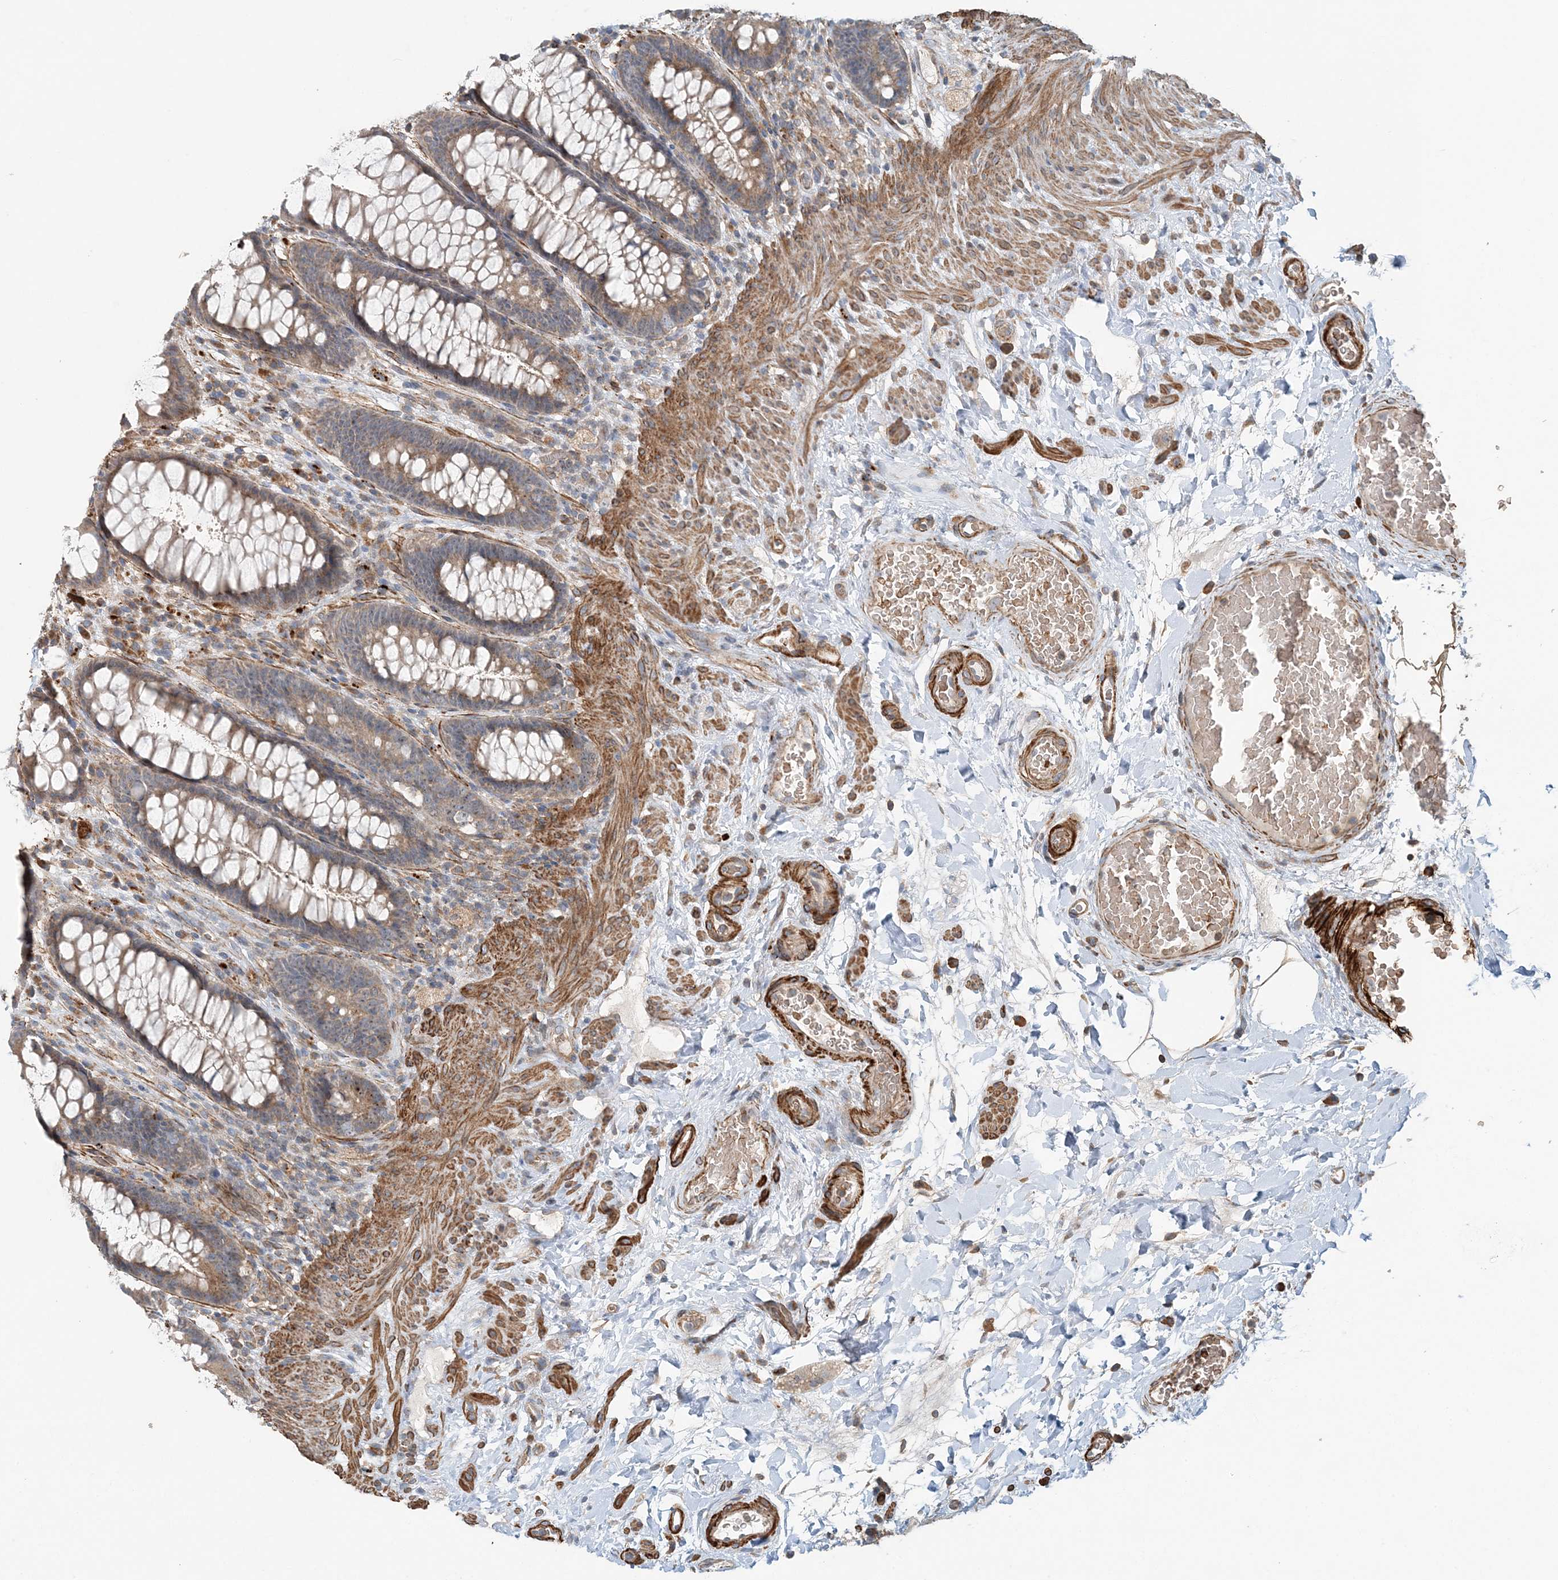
{"staining": {"intensity": "weak", "quantity": ">75%", "location": "cytoplasmic/membranous"}, "tissue": "rectum", "cell_type": "Glandular cells", "image_type": "normal", "snomed": [{"axis": "morphology", "description": "Normal tissue, NOS"}, {"axis": "topography", "description": "Rectum"}], "caption": "Approximately >75% of glandular cells in unremarkable rectum exhibit weak cytoplasmic/membranous protein positivity as visualized by brown immunohistochemical staining.", "gene": "TTI1", "patient": {"sex": "female", "age": 46}}